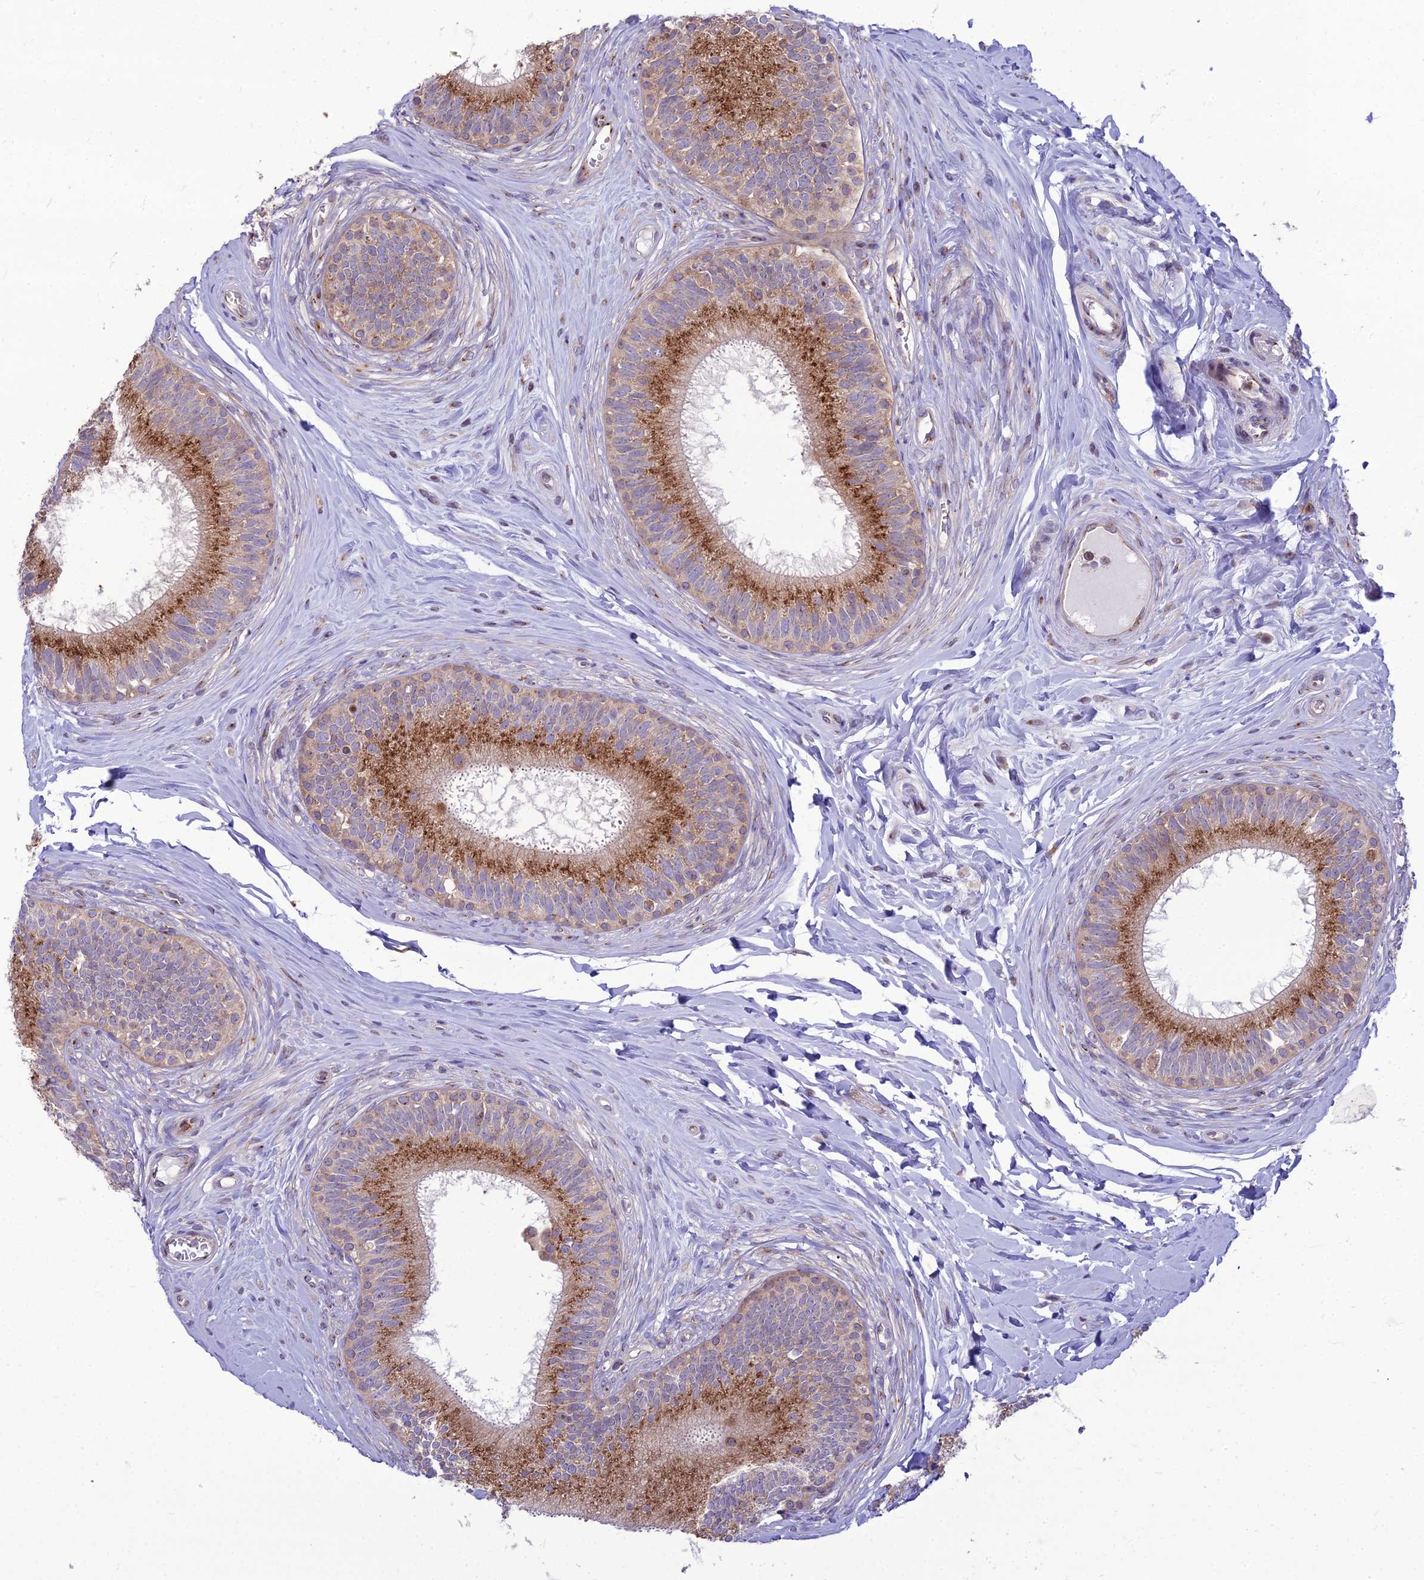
{"staining": {"intensity": "moderate", "quantity": "25%-75%", "location": "cytoplasmic/membranous"}, "tissue": "epididymis", "cell_type": "Glandular cells", "image_type": "normal", "snomed": [{"axis": "morphology", "description": "Normal tissue, NOS"}, {"axis": "topography", "description": "Epididymis"}], "caption": "Immunohistochemistry of benign epididymis displays medium levels of moderate cytoplasmic/membranous staining in about 25%-75% of glandular cells. Immunohistochemistry stains the protein of interest in brown and the nuclei are stained blue.", "gene": "SPRYD7", "patient": {"sex": "male", "age": 33}}